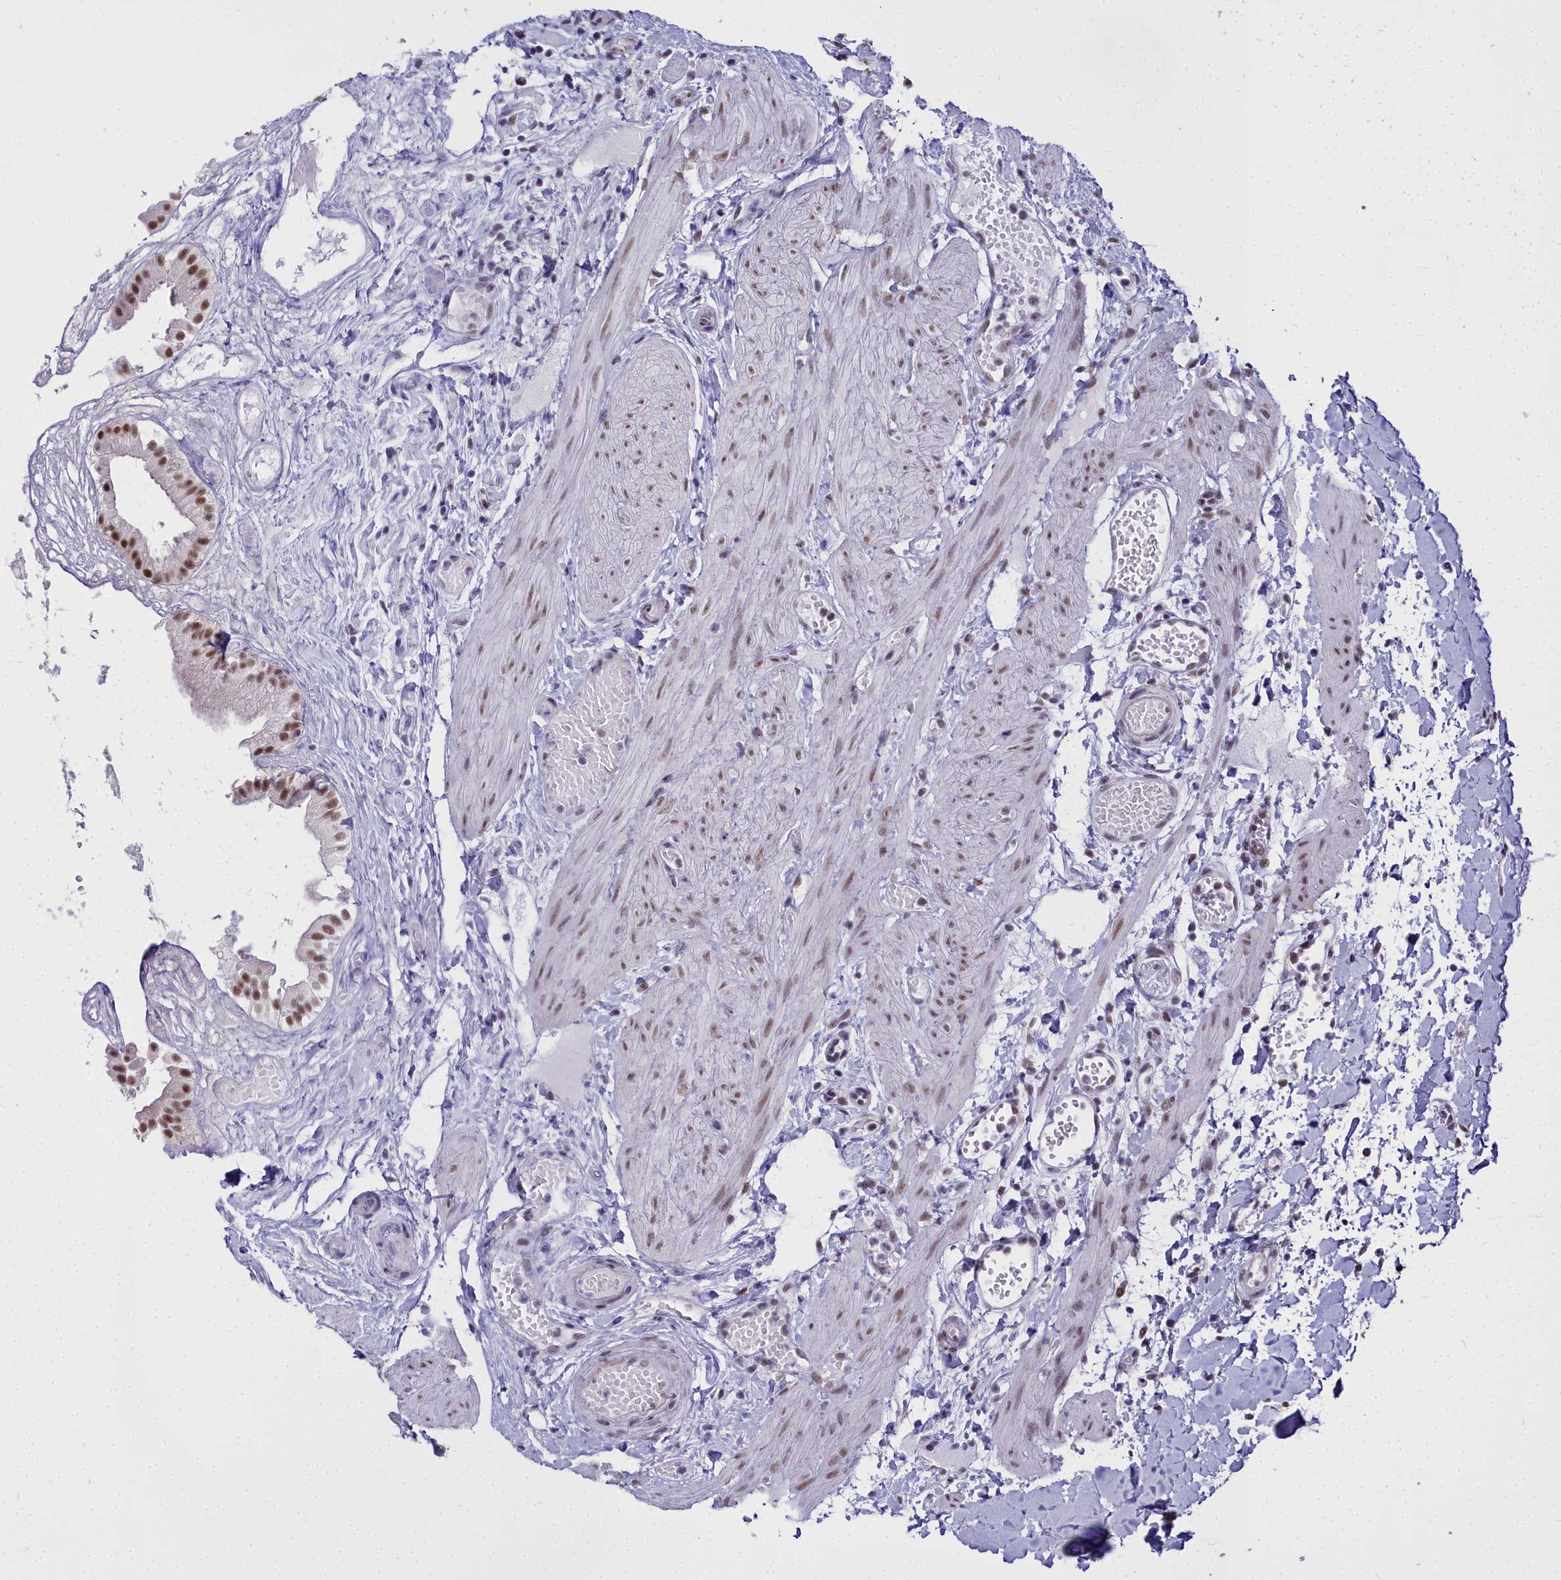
{"staining": {"intensity": "moderate", "quantity": ">75%", "location": "nuclear"}, "tissue": "gallbladder", "cell_type": "Glandular cells", "image_type": "normal", "snomed": [{"axis": "morphology", "description": "Normal tissue, NOS"}, {"axis": "topography", "description": "Gallbladder"}], "caption": "Protein analysis of normal gallbladder demonstrates moderate nuclear positivity in about >75% of glandular cells. (DAB IHC, brown staining for protein, blue staining for nuclei).", "gene": "RBM12", "patient": {"sex": "female", "age": 26}}